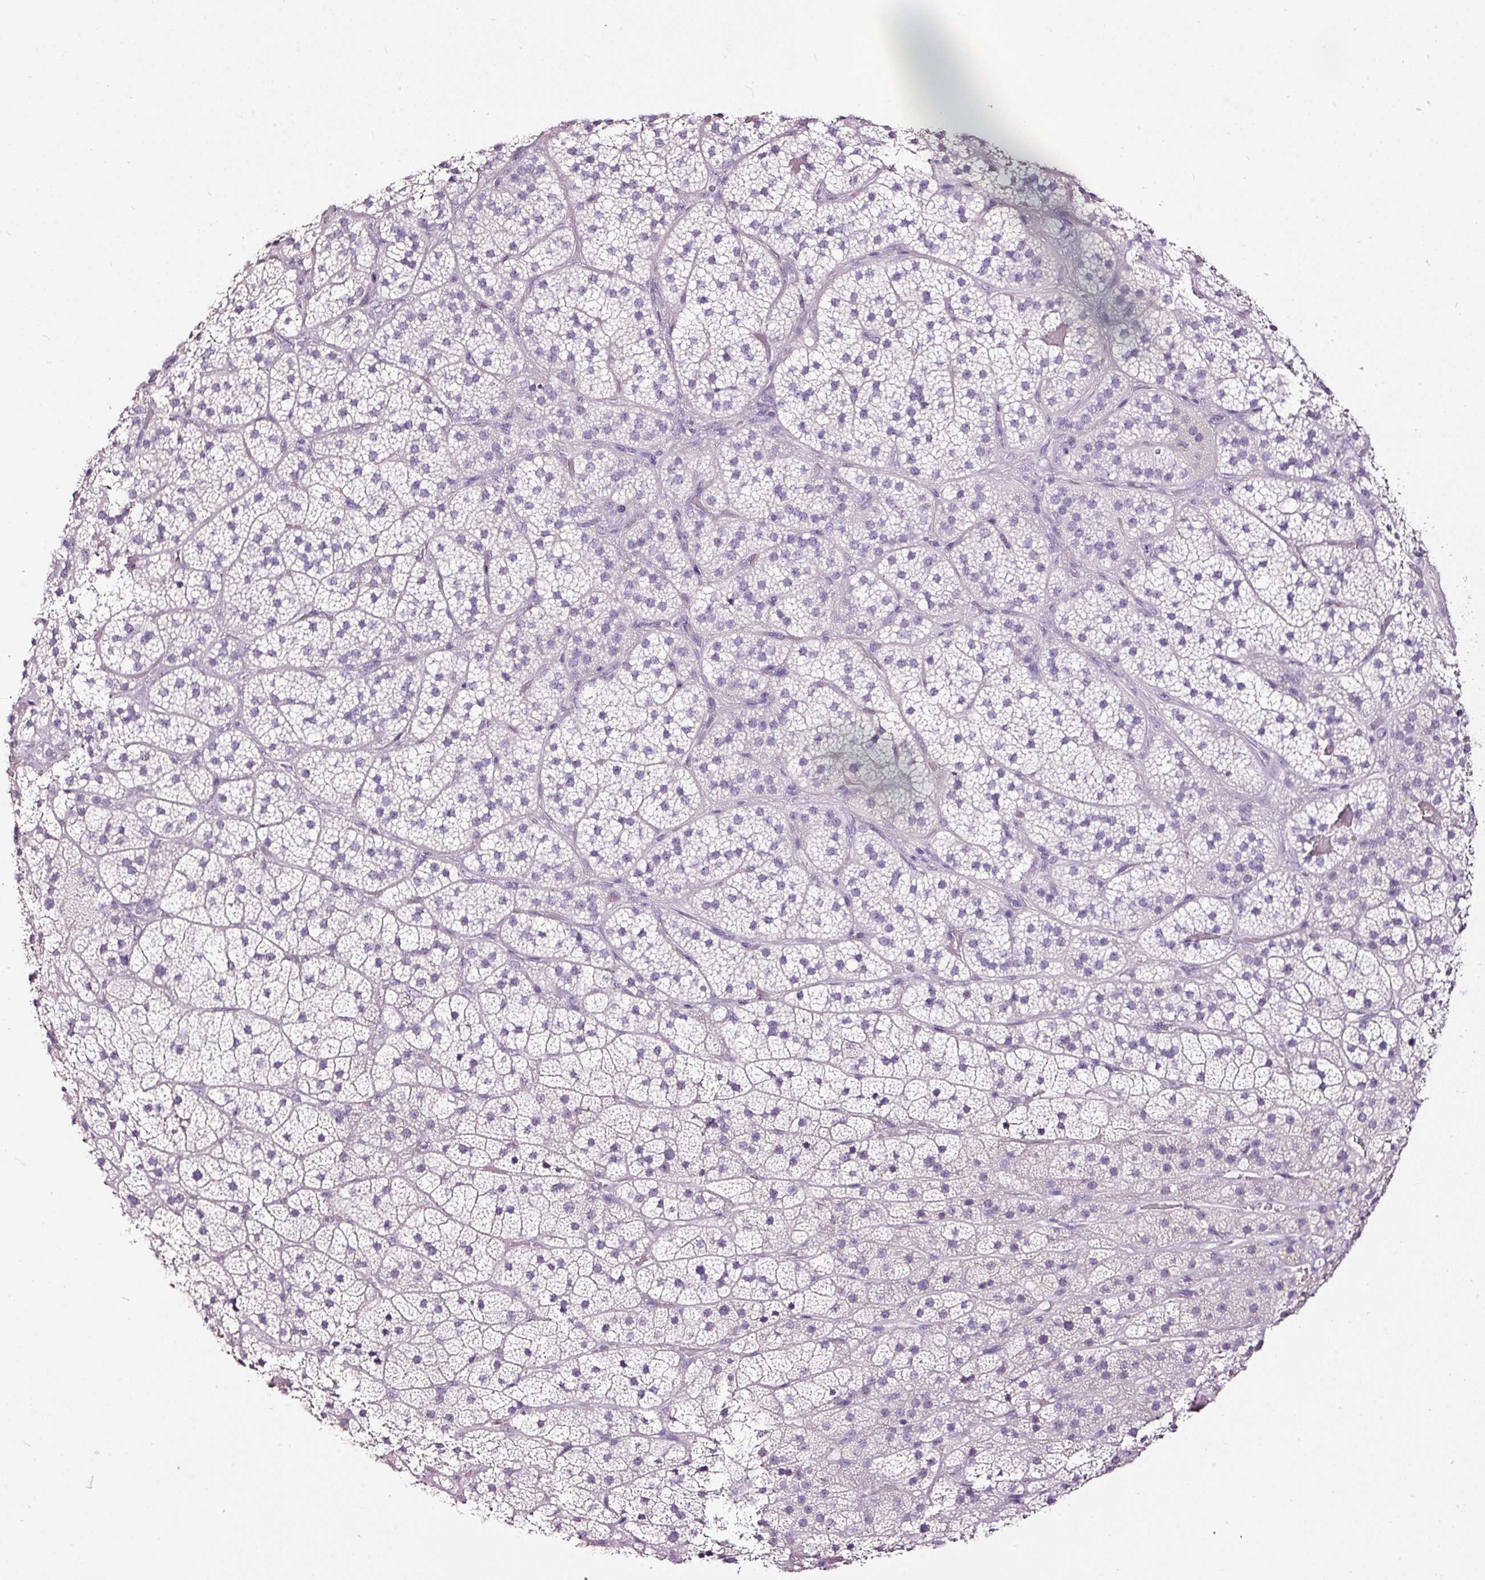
{"staining": {"intensity": "negative", "quantity": "none", "location": "none"}, "tissue": "adrenal gland", "cell_type": "Glandular cells", "image_type": "normal", "snomed": [{"axis": "morphology", "description": "Normal tissue, NOS"}, {"axis": "topography", "description": "Adrenal gland"}], "caption": "The photomicrograph reveals no significant staining in glandular cells of adrenal gland.", "gene": "LAMP3", "patient": {"sex": "male", "age": 57}}